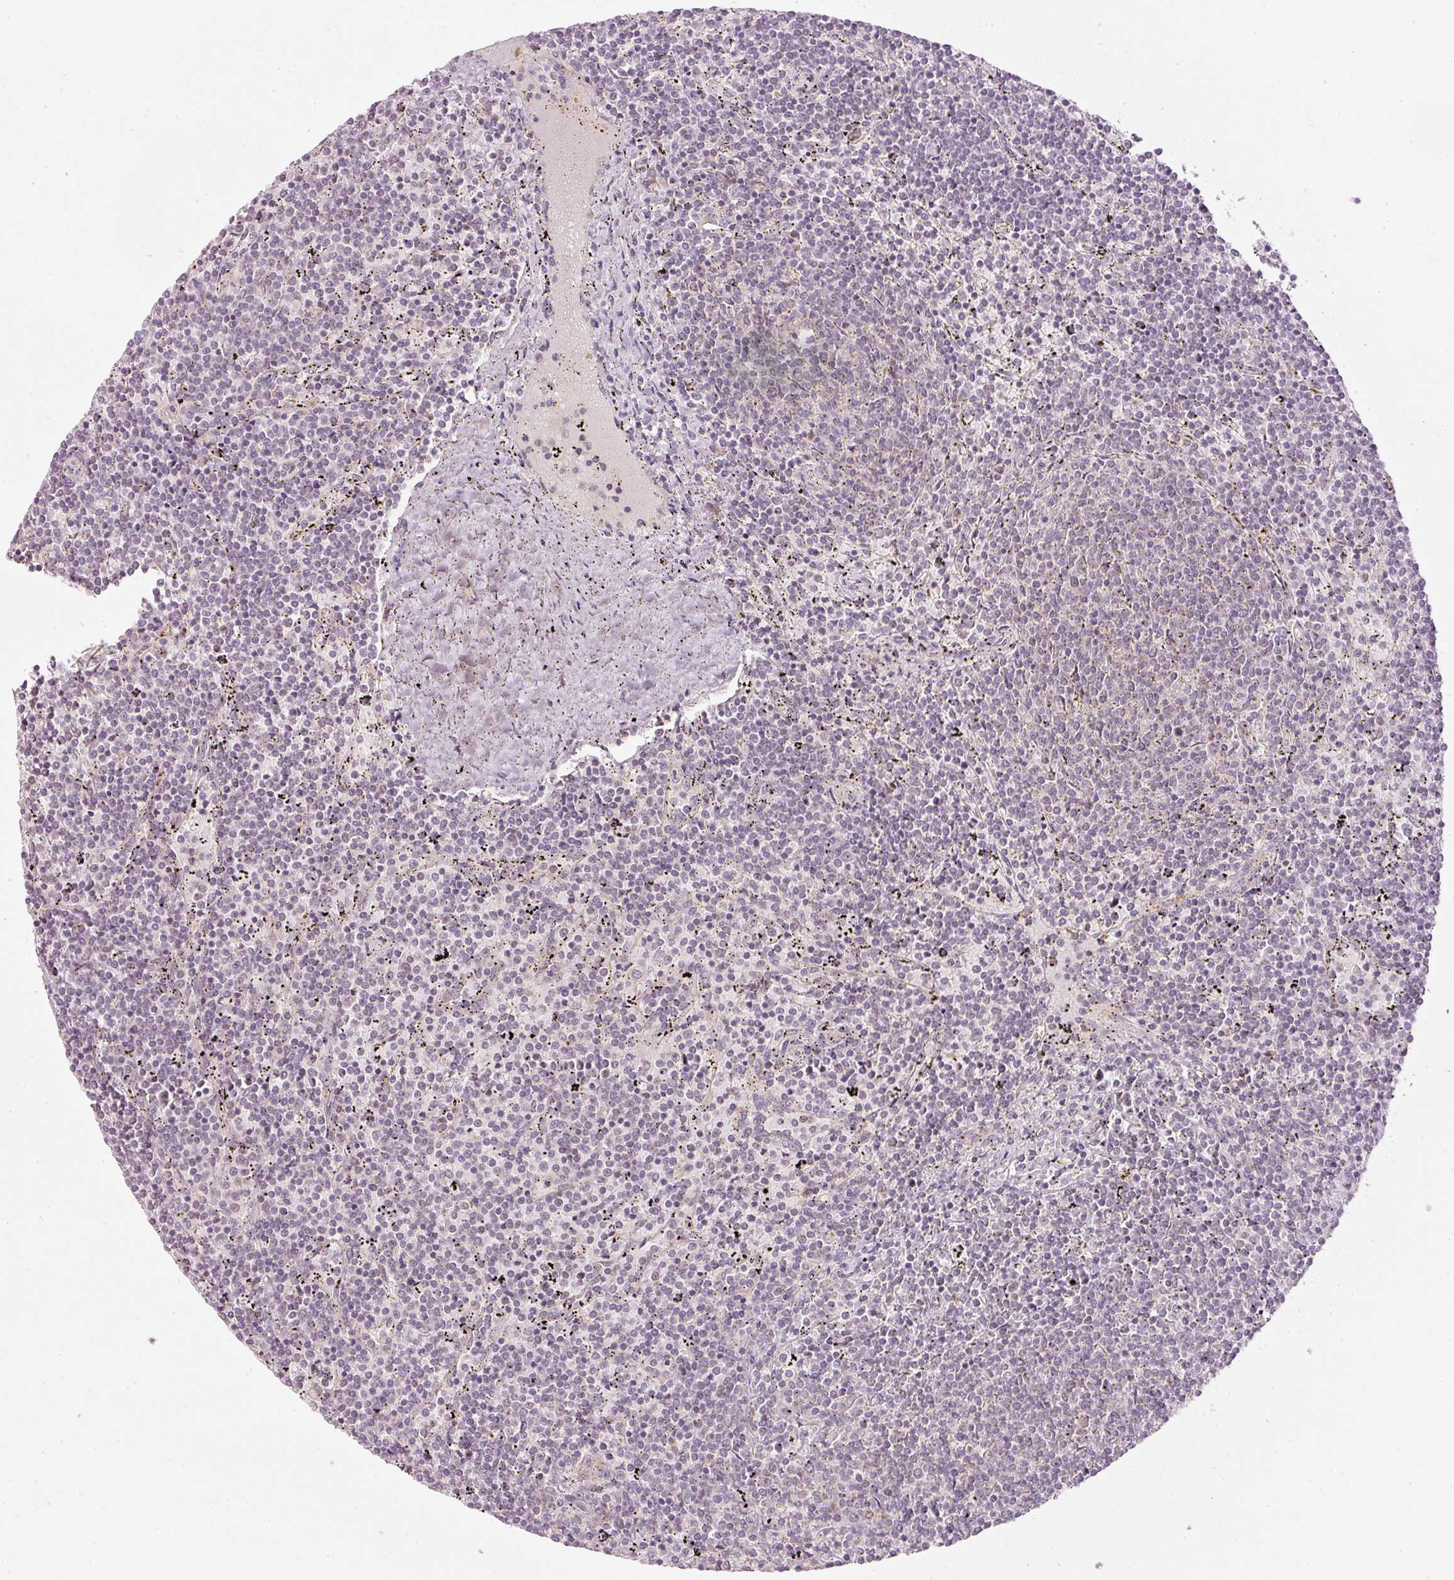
{"staining": {"intensity": "negative", "quantity": "none", "location": "none"}, "tissue": "lymphoma", "cell_type": "Tumor cells", "image_type": "cancer", "snomed": [{"axis": "morphology", "description": "Malignant lymphoma, non-Hodgkin's type, Low grade"}, {"axis": "topography", "description": "Spleen"}], "caption": "DAB immunohistochemical staining of malignant lymphoma, non-Hodgkin's type (low-grade) reveals no significant staining in tumor cells.", "gene": "CDC20B", "patient": {"sex": "female", "age": 50}}